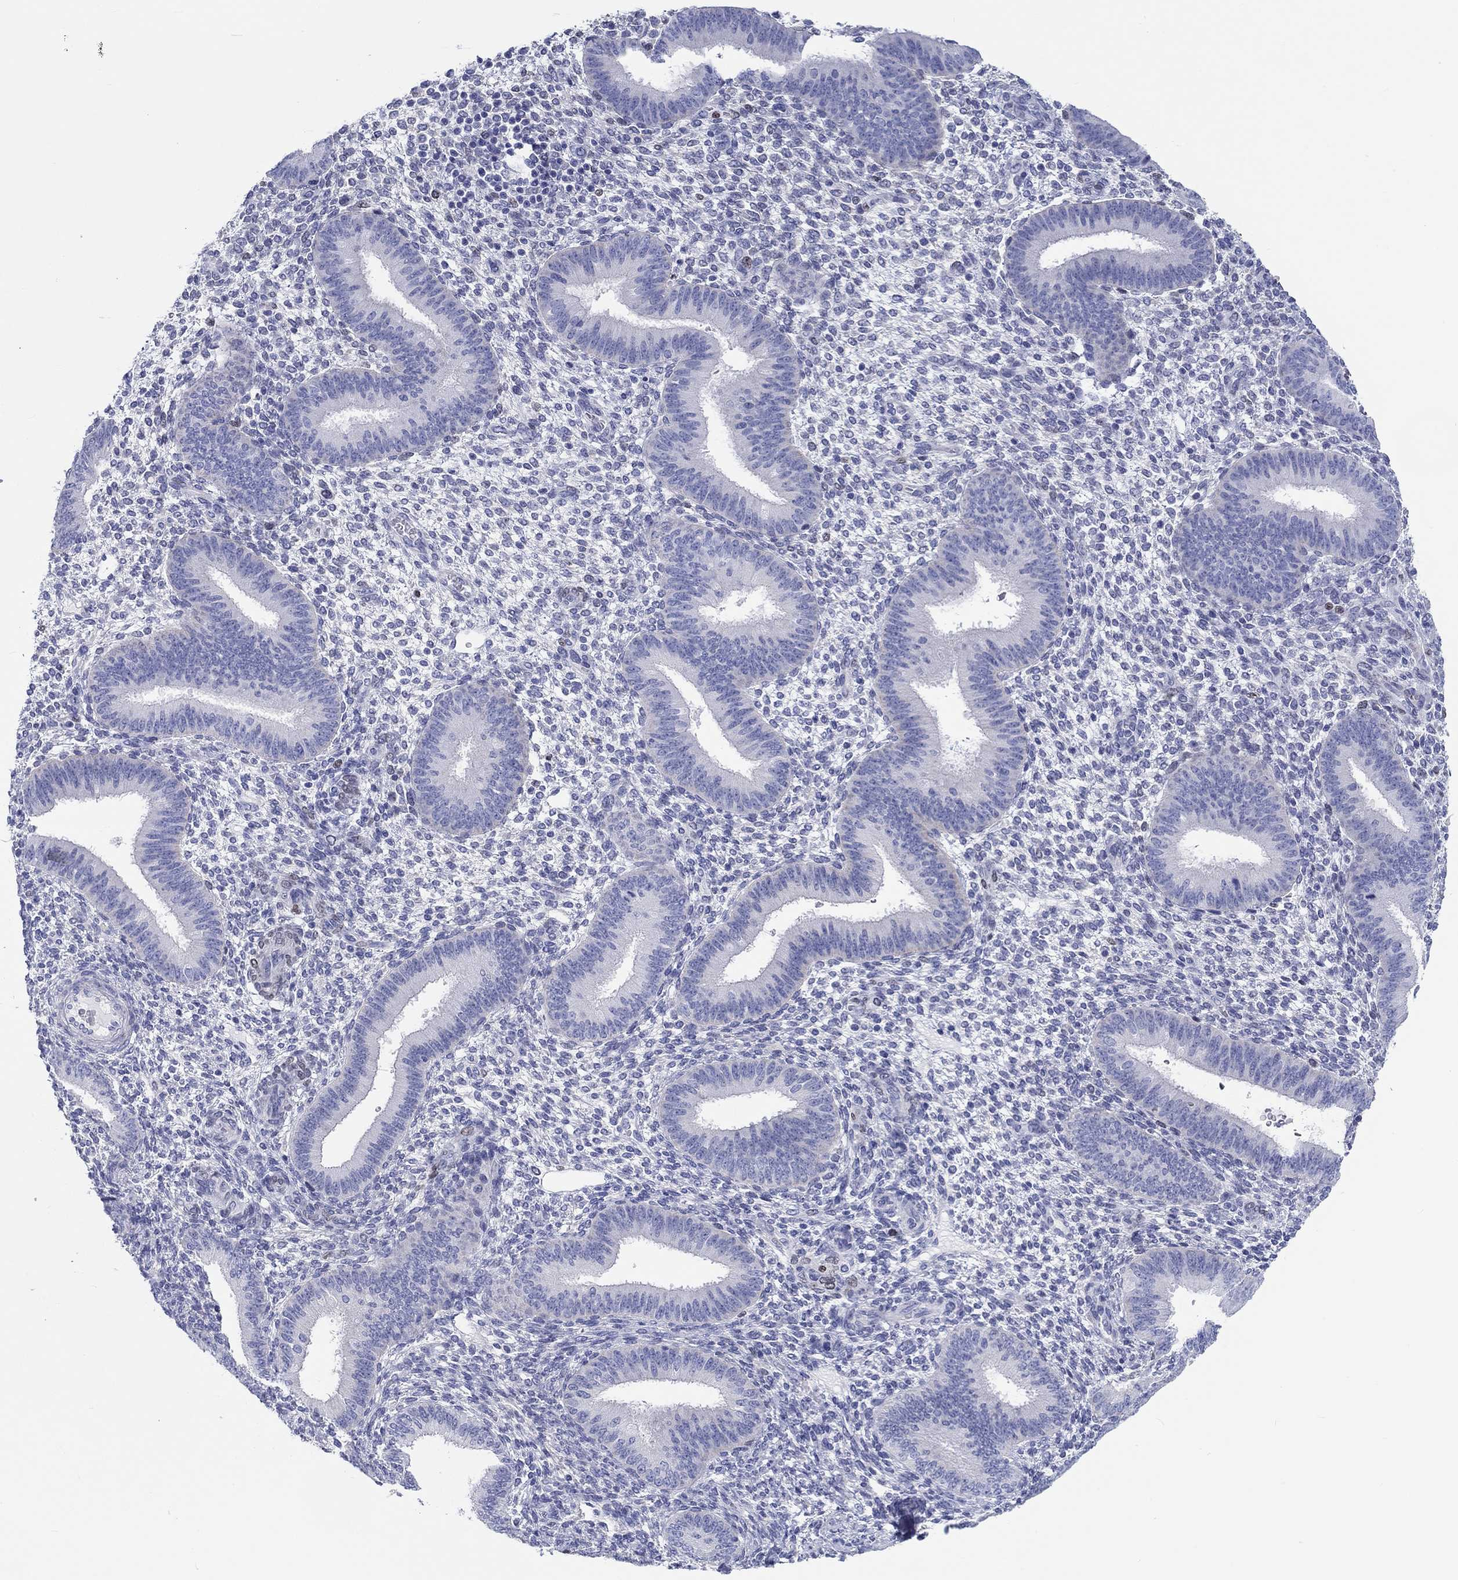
{"staining": {"intensity": "negative", "quantity": "none", "location": "none"}, "tissue": "endometrium", "cell_type": "Cells in endometrial stroma", "image_type": "normal", "snomed": [{"axis": "morphology", "description": "Normal tissue, NOS"}, {"axis": "topography", "description": "Endometrium"}], "caption": "IHC of benign endometrium demonstrates no expression in cells in endometrial stroma. (IHC, brightfield microscopy, high magnification).", "gene": "H1", "patient": {"sex": "female", "age": 39}}